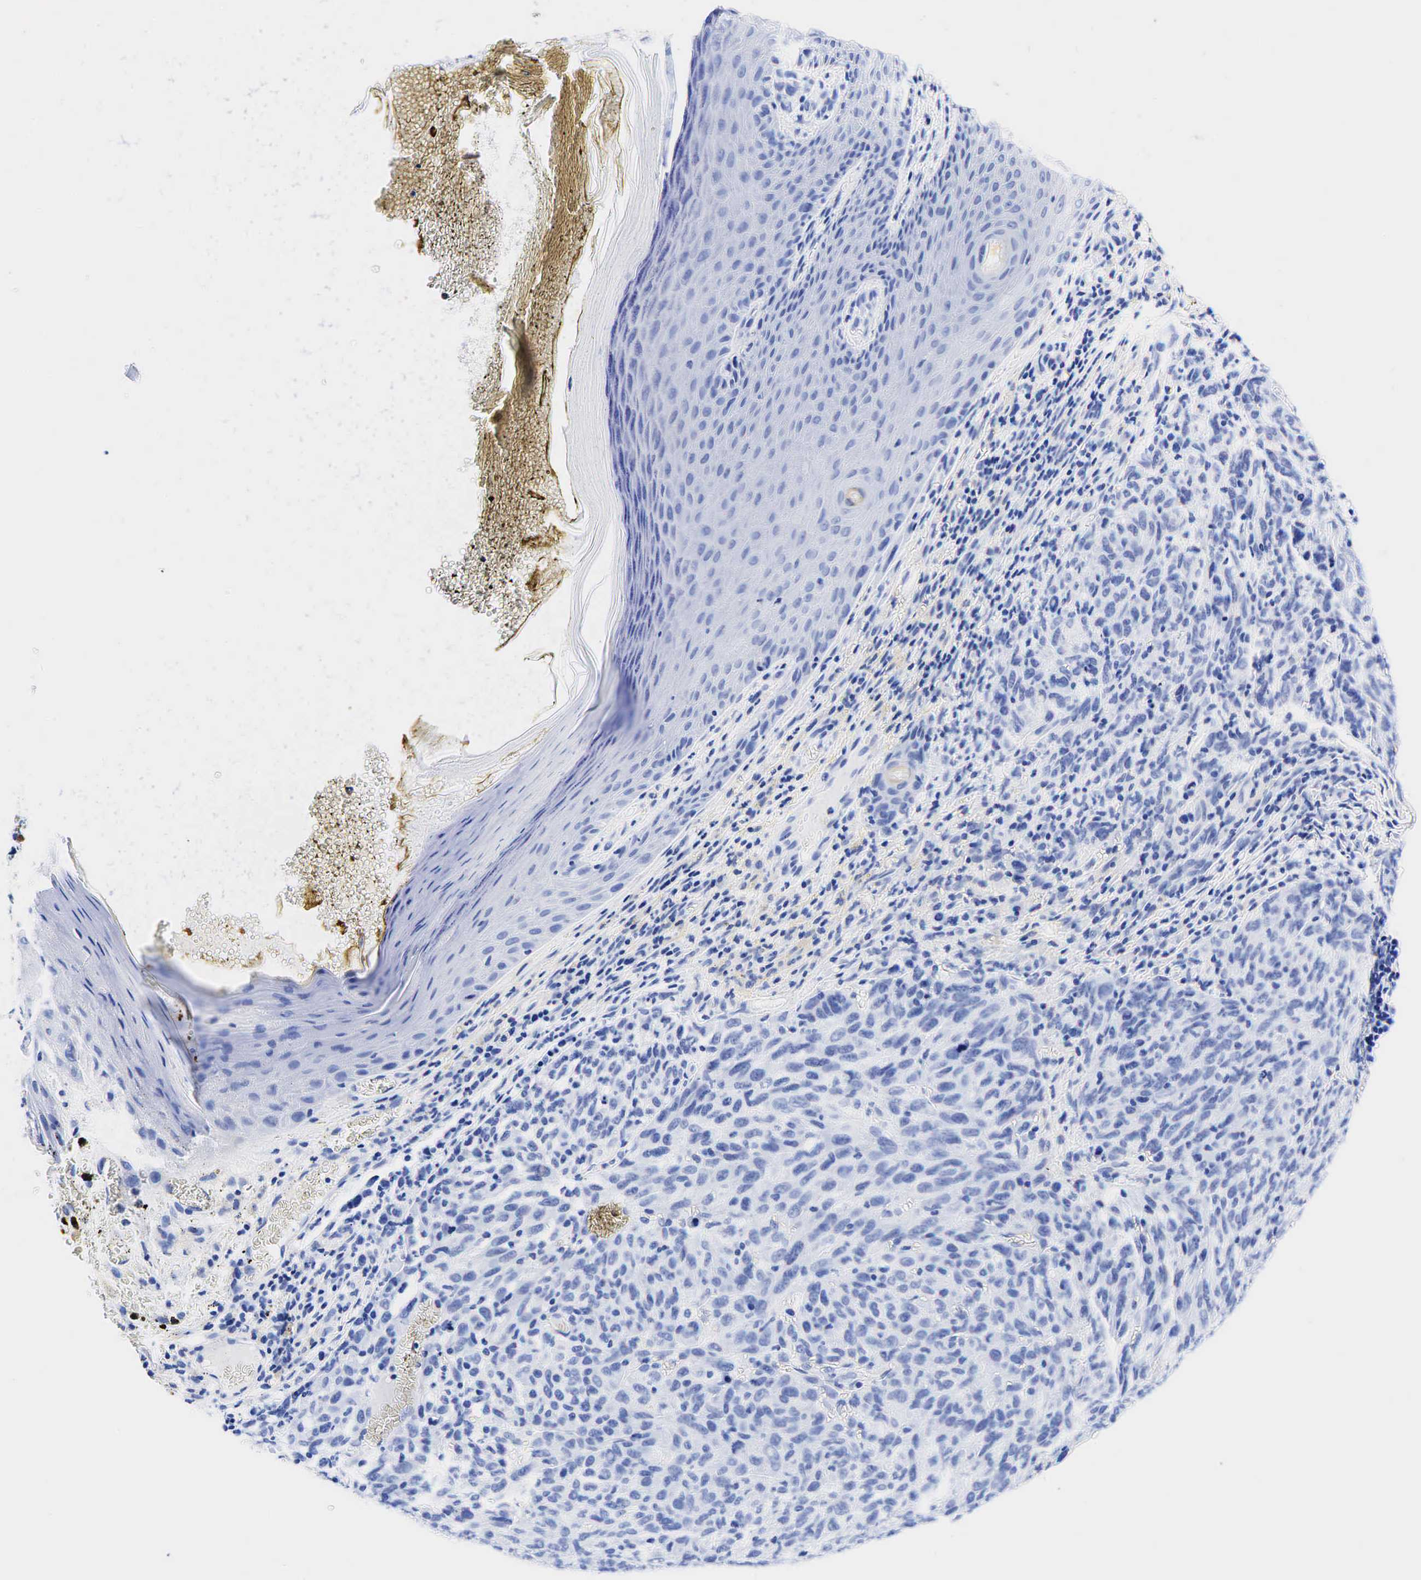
{"staining": {"intensity": "negative", "quantity": "none", "location": "none"}, "tissue": "melanoma", "cell_type": "Tumor cells", "image_type": "cancer", "snomed": [{"axis": "morphology", "description": "Malignant melanoma, NOS"}, {"axis": "topography", "description": "Skin"}], "caption": "Malignant melanoma was stained to show a protein in brown. There is no significant staining in tumor cells.", "gene": "KRT19", "patient": {"sex": "male", "age": 76}}